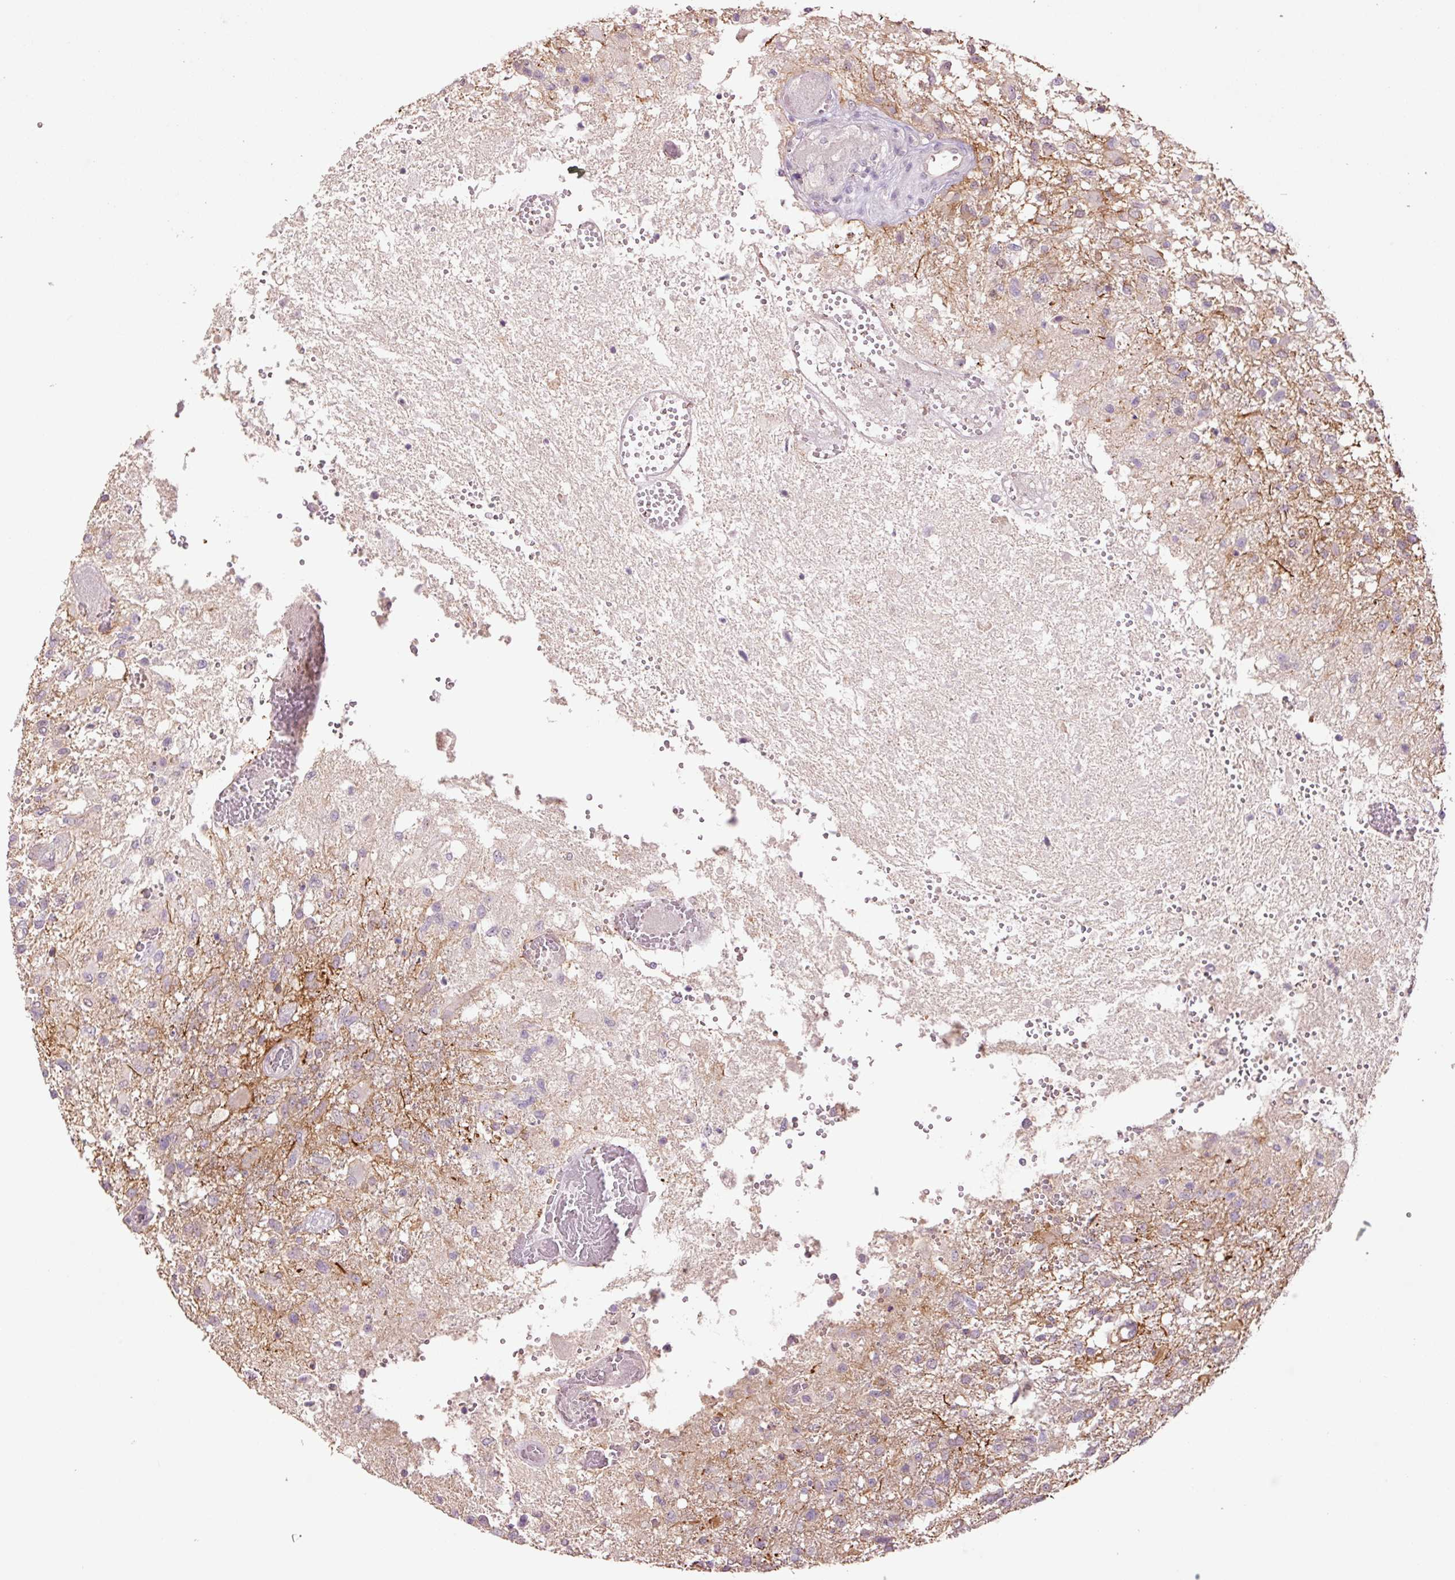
{"staining": {"intensity": "weak", "quantity": "<25%", "location": "cytoplasmic/membranous"}, "tissue": "glioma", "cell_type": "Tumor cells", "image_type": "cancer", "snomed": [{"axis": "morphology", "description": "Glioma, malignant, High grade"}, {"axis": "topography", "description": "Brain"}], "caption": "The immunohistochemistry (IHC) histopathology image has no significant positivity in tumor cells of glioma tissue.", "gene": "SLC1A4", "patient": {"sex": "female", "age": 74}}